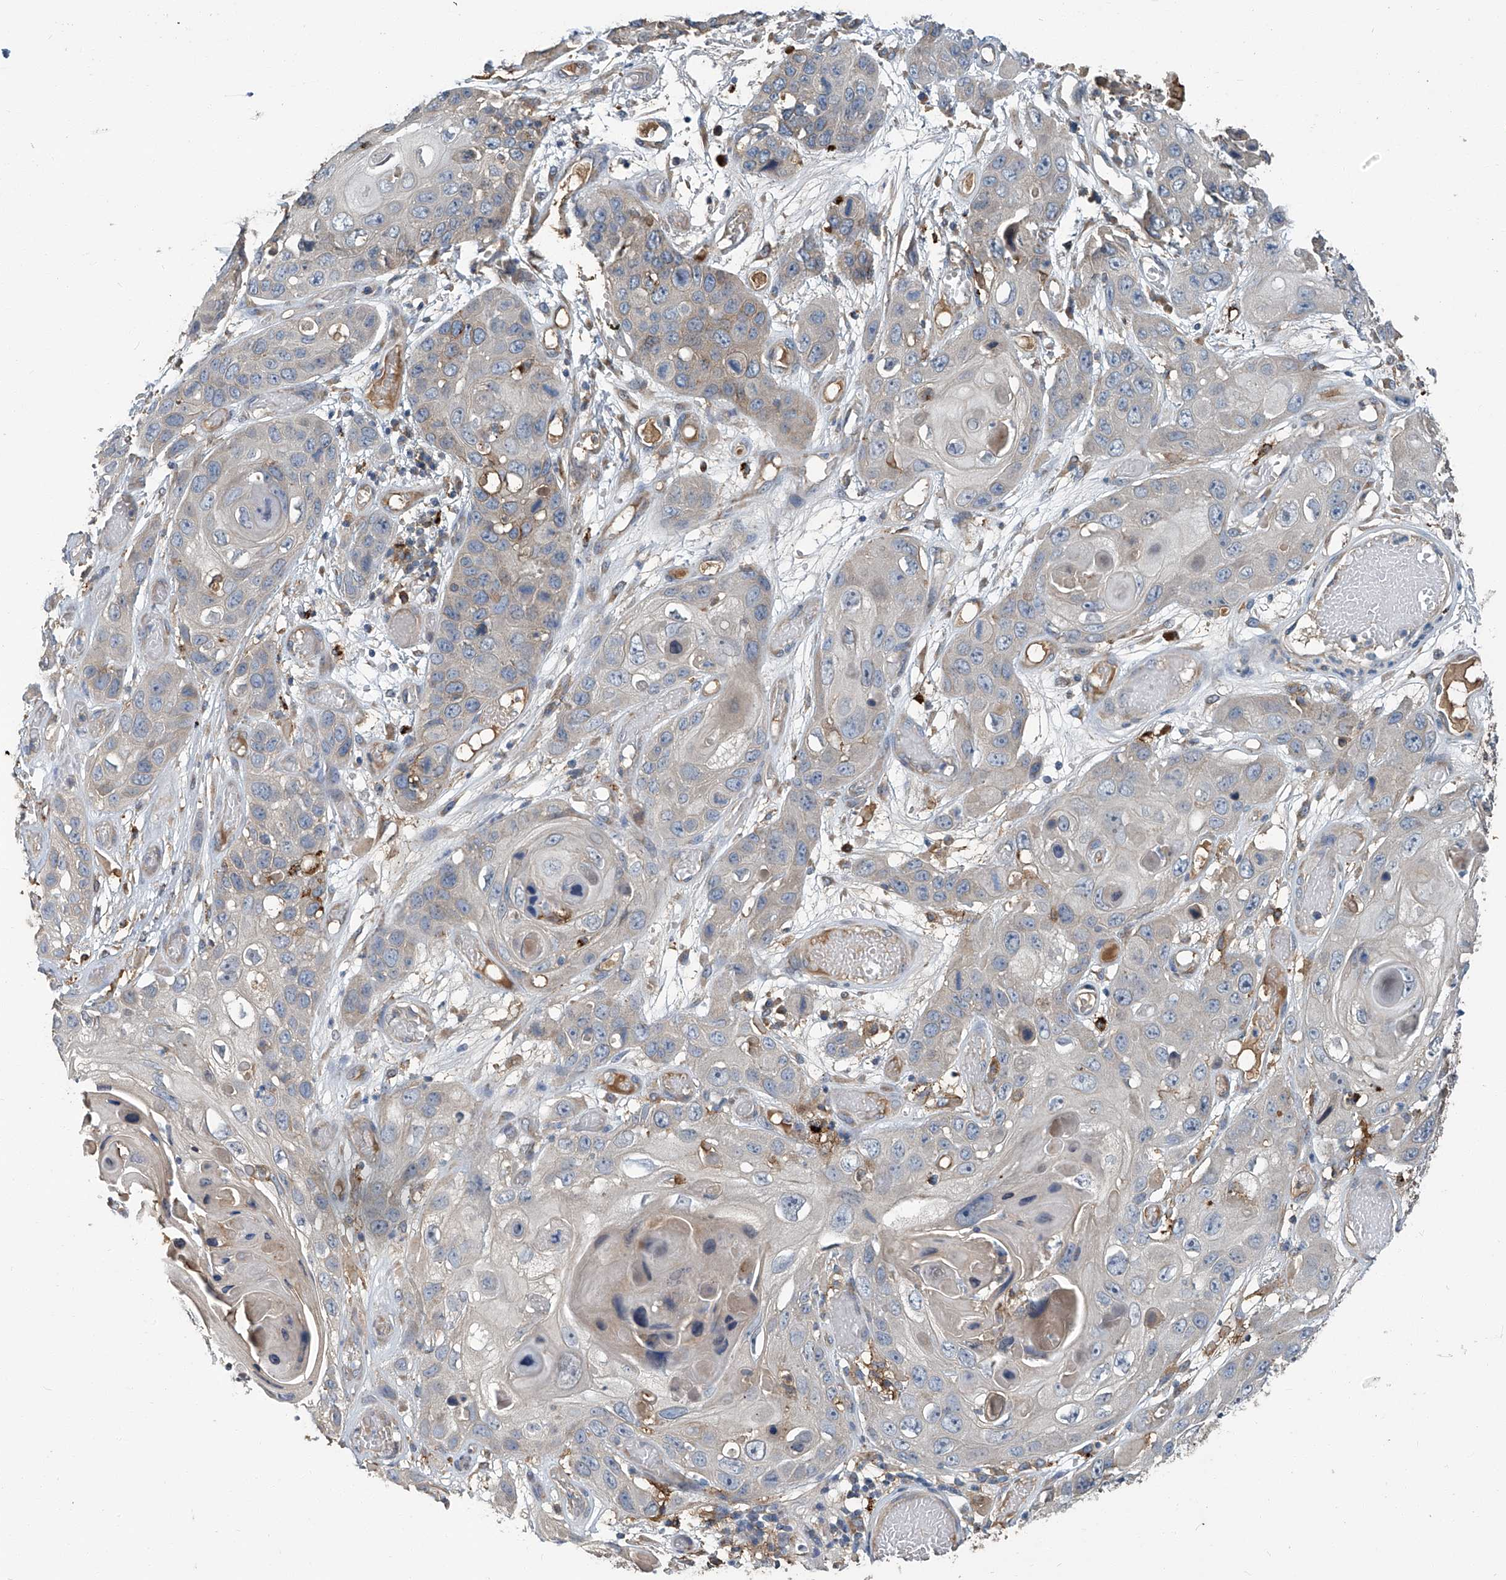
{"staining": {"intensity": "negative", "quantity": "none", "location": "none"}, "tissue": "skin cancer", "cell_type": "Tumor cells", "image_type": "cancer", "snomed": [{"axis": "morphology", "description": "Squamous cell carcinoma, NOS"}, {"axis": "topography", "description": "Skin"}], "caption": "Skin cancer (squamous cell carcinoma) was stained to show a protein in brown. There is no significant positivity in tumor cells.", "gene": "FAM167A", "patient": {"sex": "male", "age": 55}}